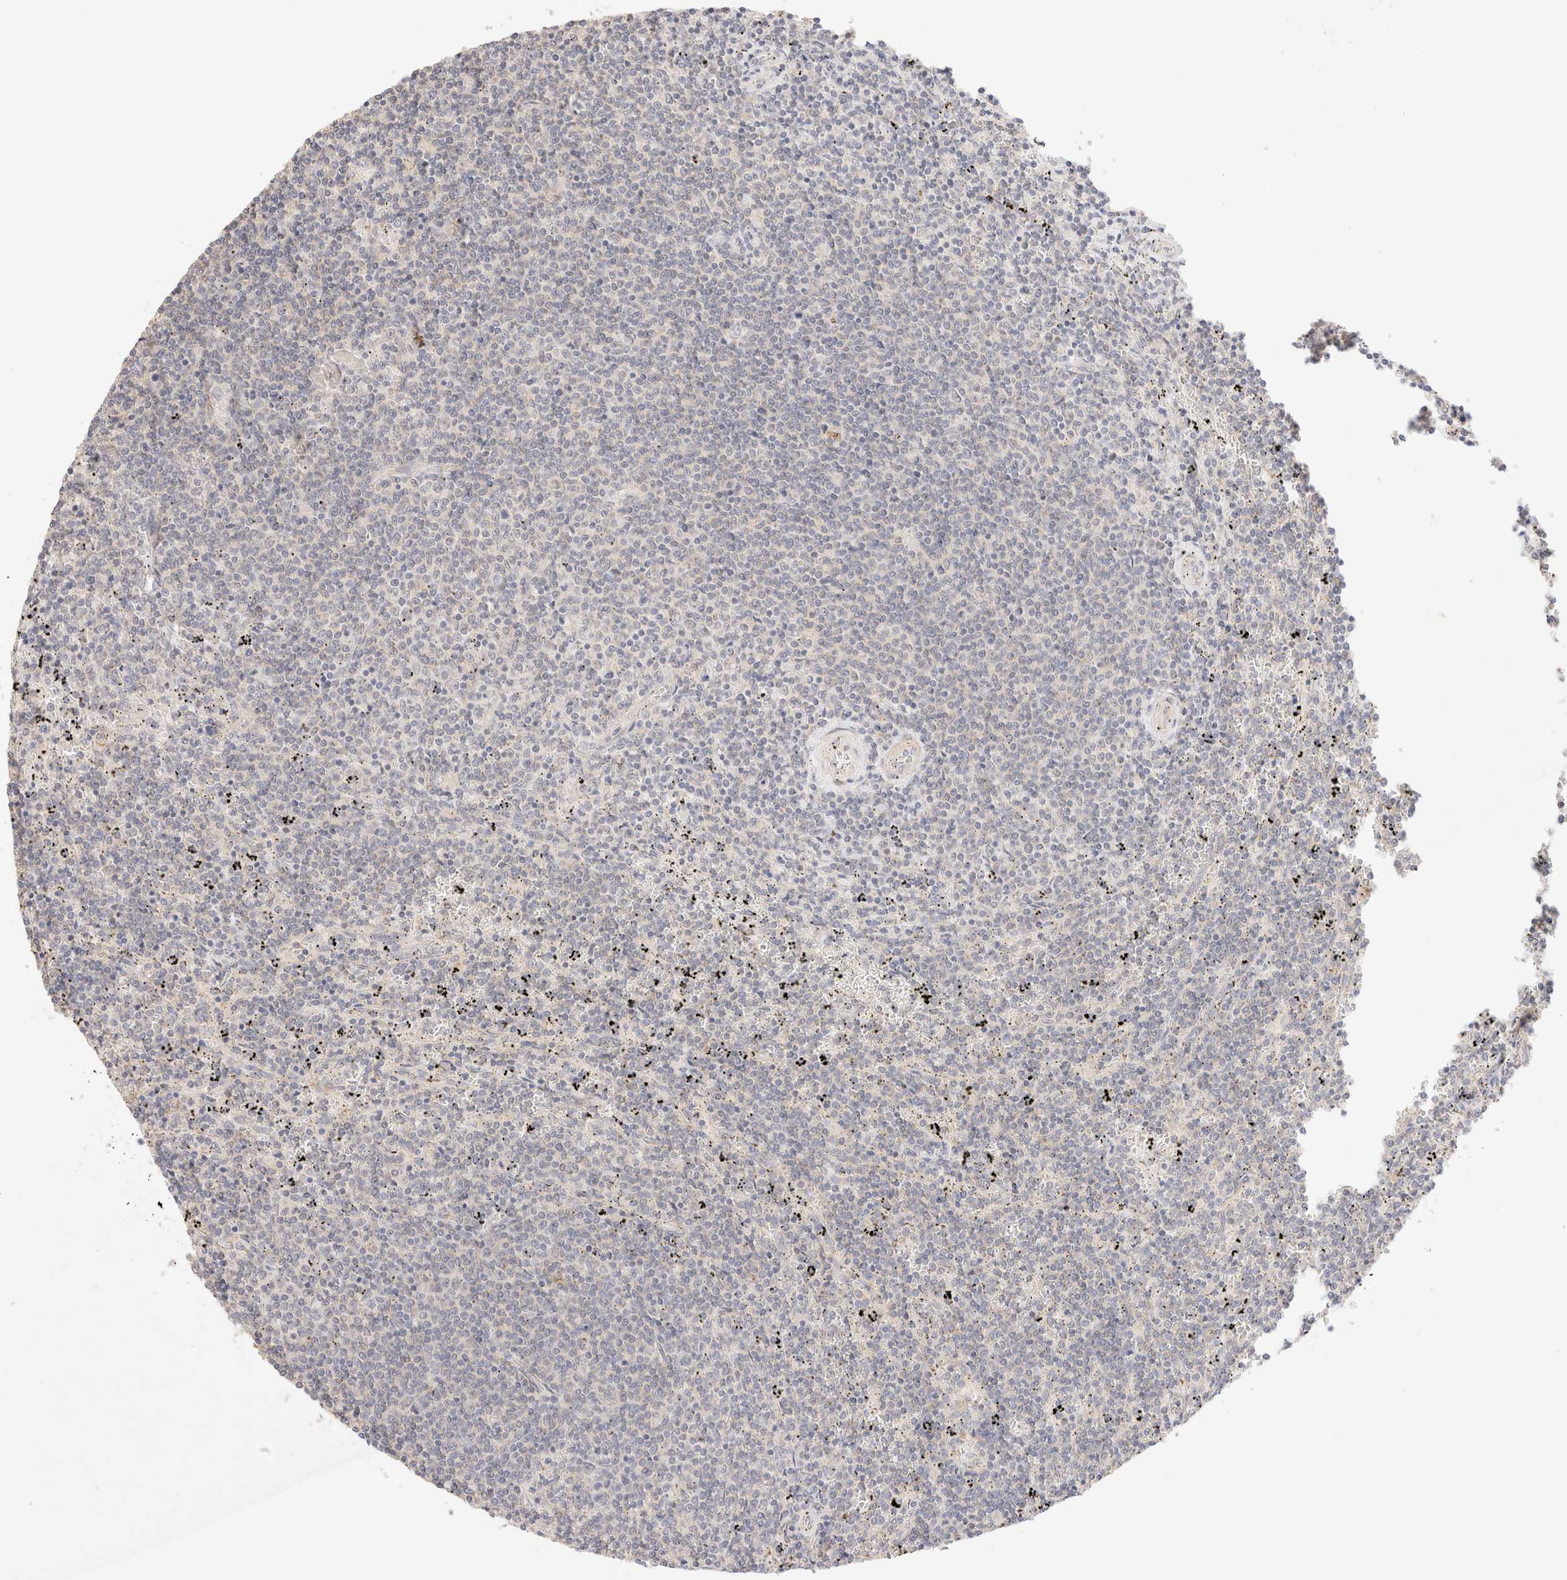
{"staining": {"intensity": "negative", "quantity": "none", "location": "none"}, "tissue": "lymphoma", "cell_type": "Tumor cells", "image_type": "cancer", "snomed": [{"axis": "morphology", "description": "Malignant lymphoma, non-Hodgkin's type, Low grade"}, {"axis": "topography", "description": "Spleen"}], "caption": "High power microscopy histopathology image of an immunohistochemistry photomicrograph of low-grade malignant lymphoma, non-Hodgkin's type, revealing no significant expression in tumor cells.", "gene": "SNTB1", "patient": {"sex": "female", "age": 50}}